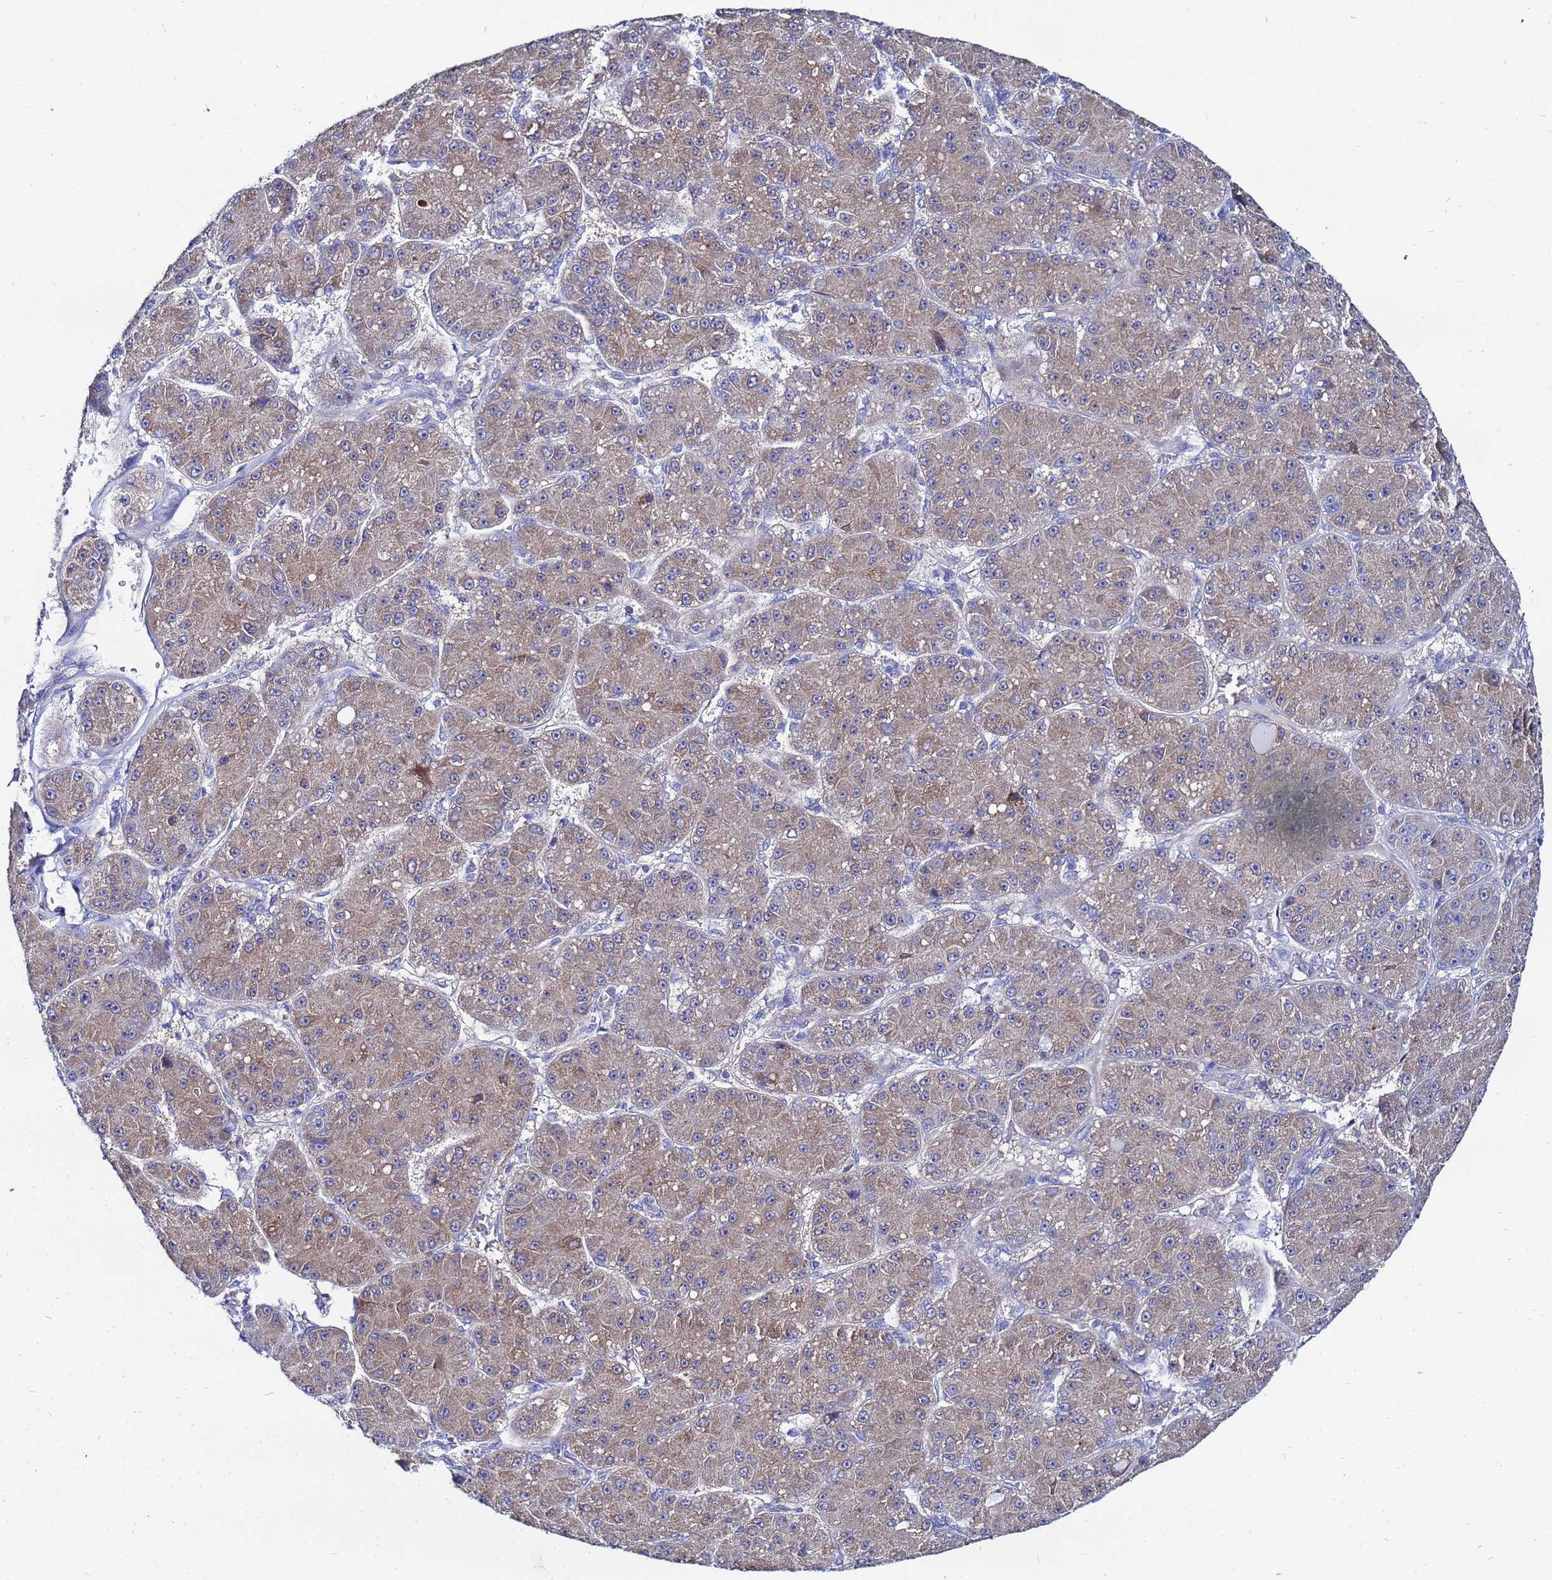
{"staining": {"intensity": "weak", "quantity": ">75%", "location": "cytoplasmic/membranous"}, "tissue": "liver cancer", "cell_type": "Tumor cells", "image_type": "cancer", "snomed": [{"axis": "morphology", "description": "Carcinoma, Hepatocellular, NOS"}, {"axis": "topography", "description": "Liver"}], "caption": "Immunohistochemistry micrograph of neoplastic tissue: hepatocellular carcinoma (liver) stained using IHC demonstrates low levels of weak protein expression localized specifically in the cytoplasmic/membranous of tumor cells, appearing as a cytoplasmic/membranous brown color.", "gene": "FAHD2A", "patient": {"sex": "male", "age": 67}}